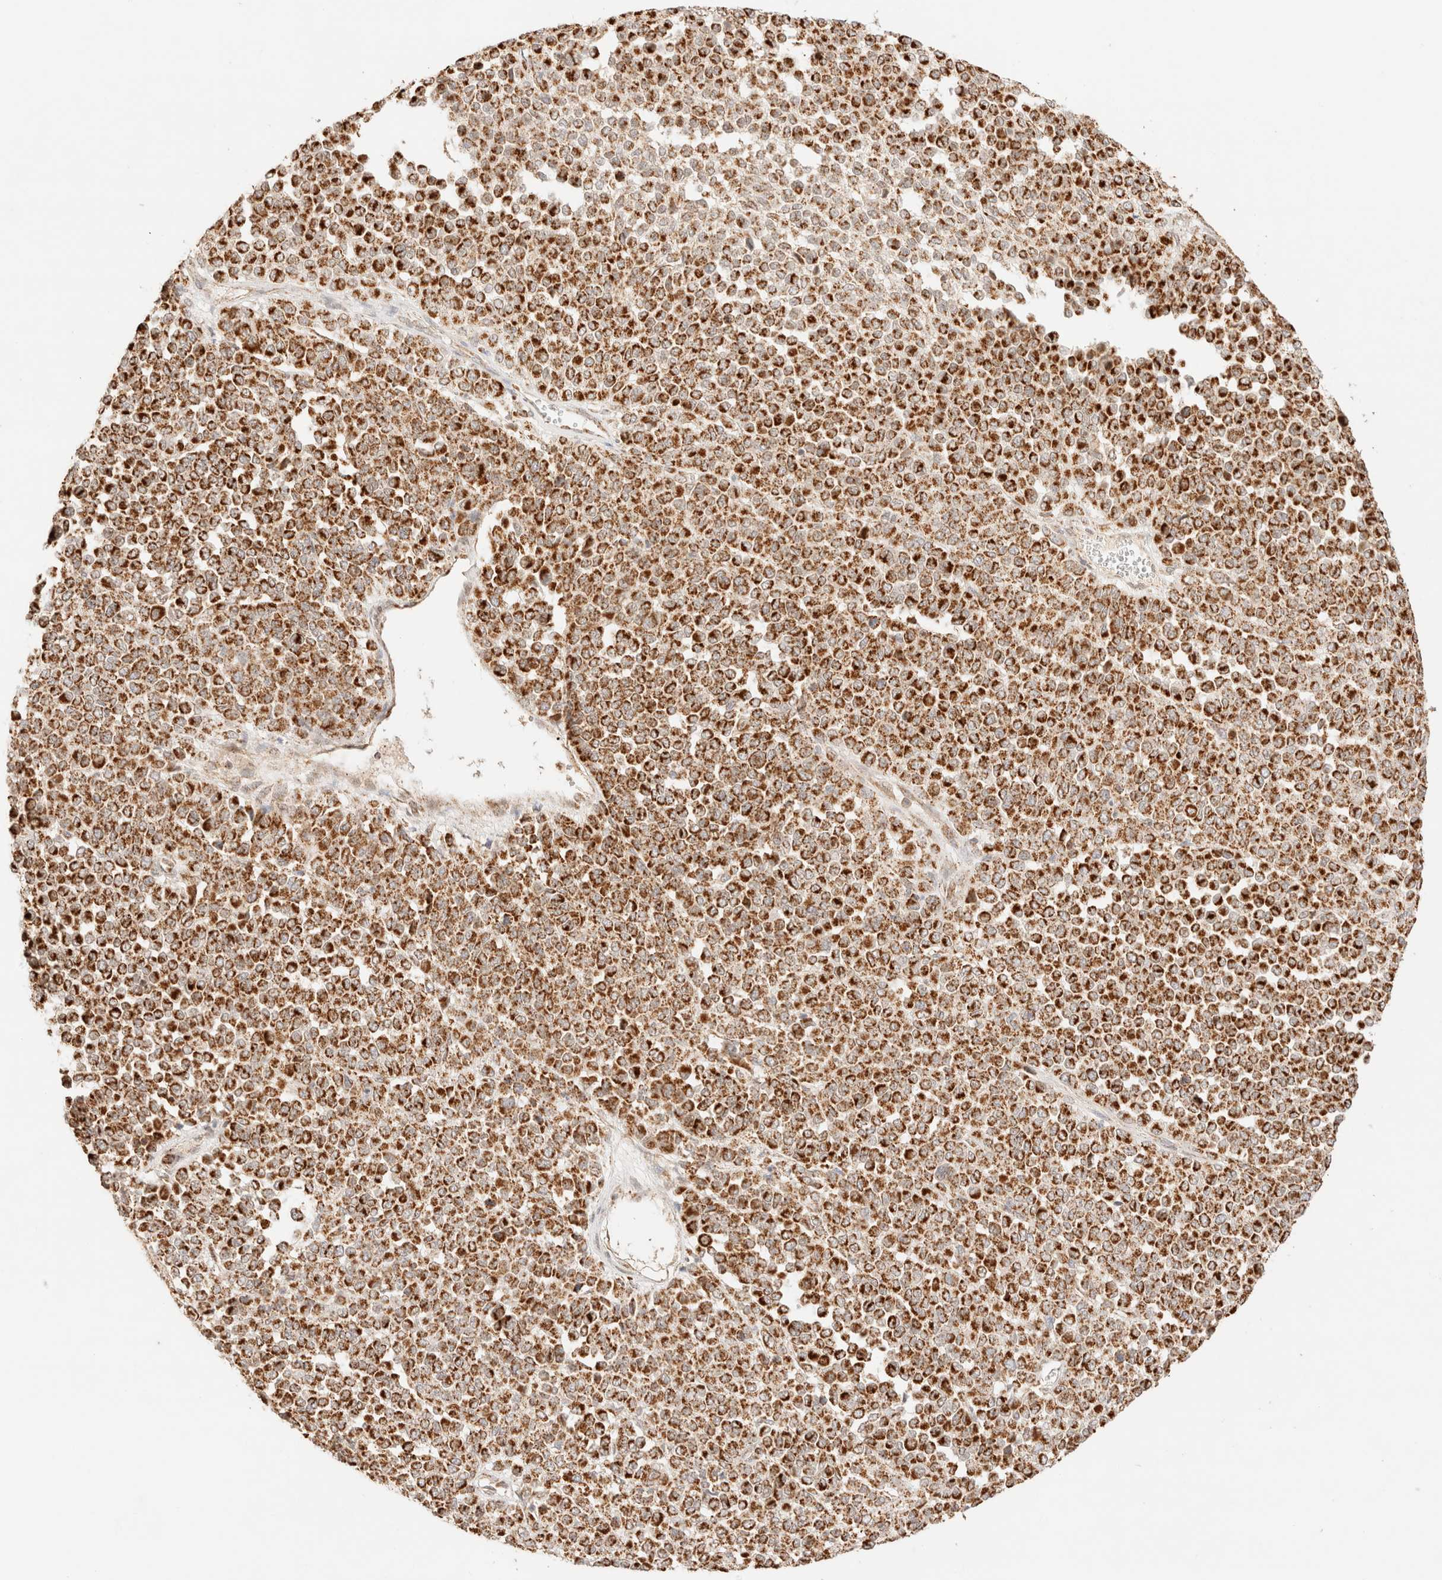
{"staining": {"intensity": "strong", "quantity": ">75%", "location": "cytoplasmic/membranous"}, "tissue": "melanoma", "cell_type": "Tumor cells", "image_type": "cancer", "snomed": [{"axis": "morphology", "description": "Malignant melanoma, Metastatic site"}, {"axis": "topography", "description": "Pancreas"}], "caption": "Strong cytoplasmic/membranous expression is present in approximately >75% of tumor cells in melanoma. Immunohistochemistry (ihc) stains the protein of interest in brown and the nuclei are stained blue.", "gene": "TACO1", "patient": {"sex": "female", "age": 30}}